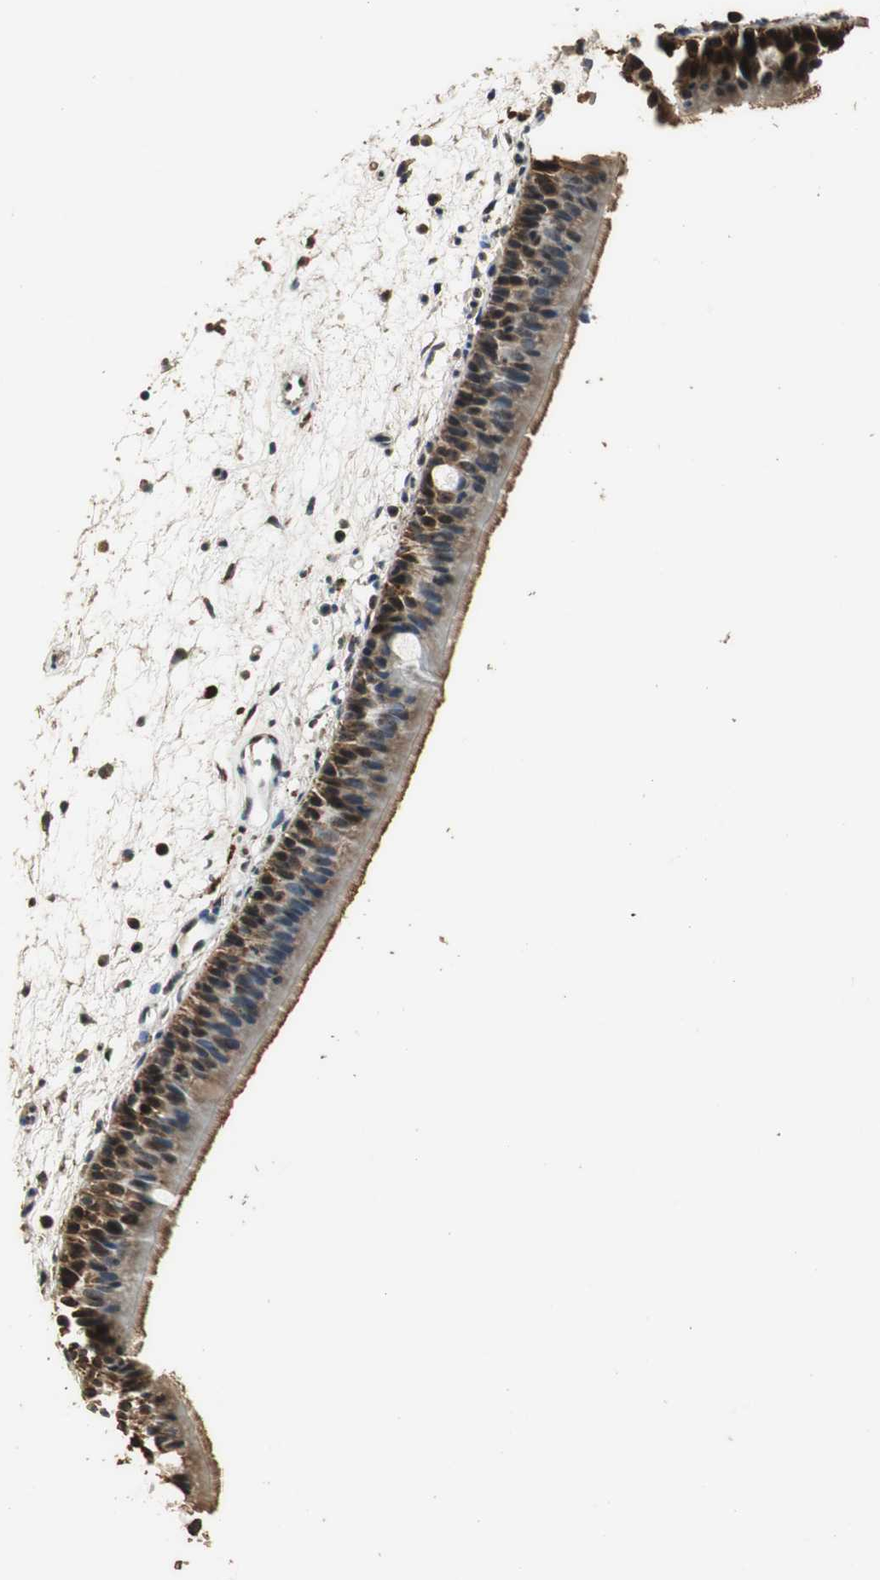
{"staining": {"intensity": "strong", "quantity": ">75%", "location": "cytoplasmic/membranous,nuclear"}, "tissue": "nasopharynx", "cell_type": "Respiratory epithelial cells", "image_type": "normal", "snomed": [{"axis": "morphology", "description": "Normal tissue, NOS"}, {"axis": "topography", "description": "Nasopharynx"}], "caption": "Immunohistochemistry histopathology image of benign human nasopharynx stained for a protein (brown), which displays high levels of strong cytoplasmic/membranous,nuclear staining in approximately >75% of respiratory epithelial cells.", "gene": "TMPRSS4", "patient": {"sex": "female", "age": 54}}